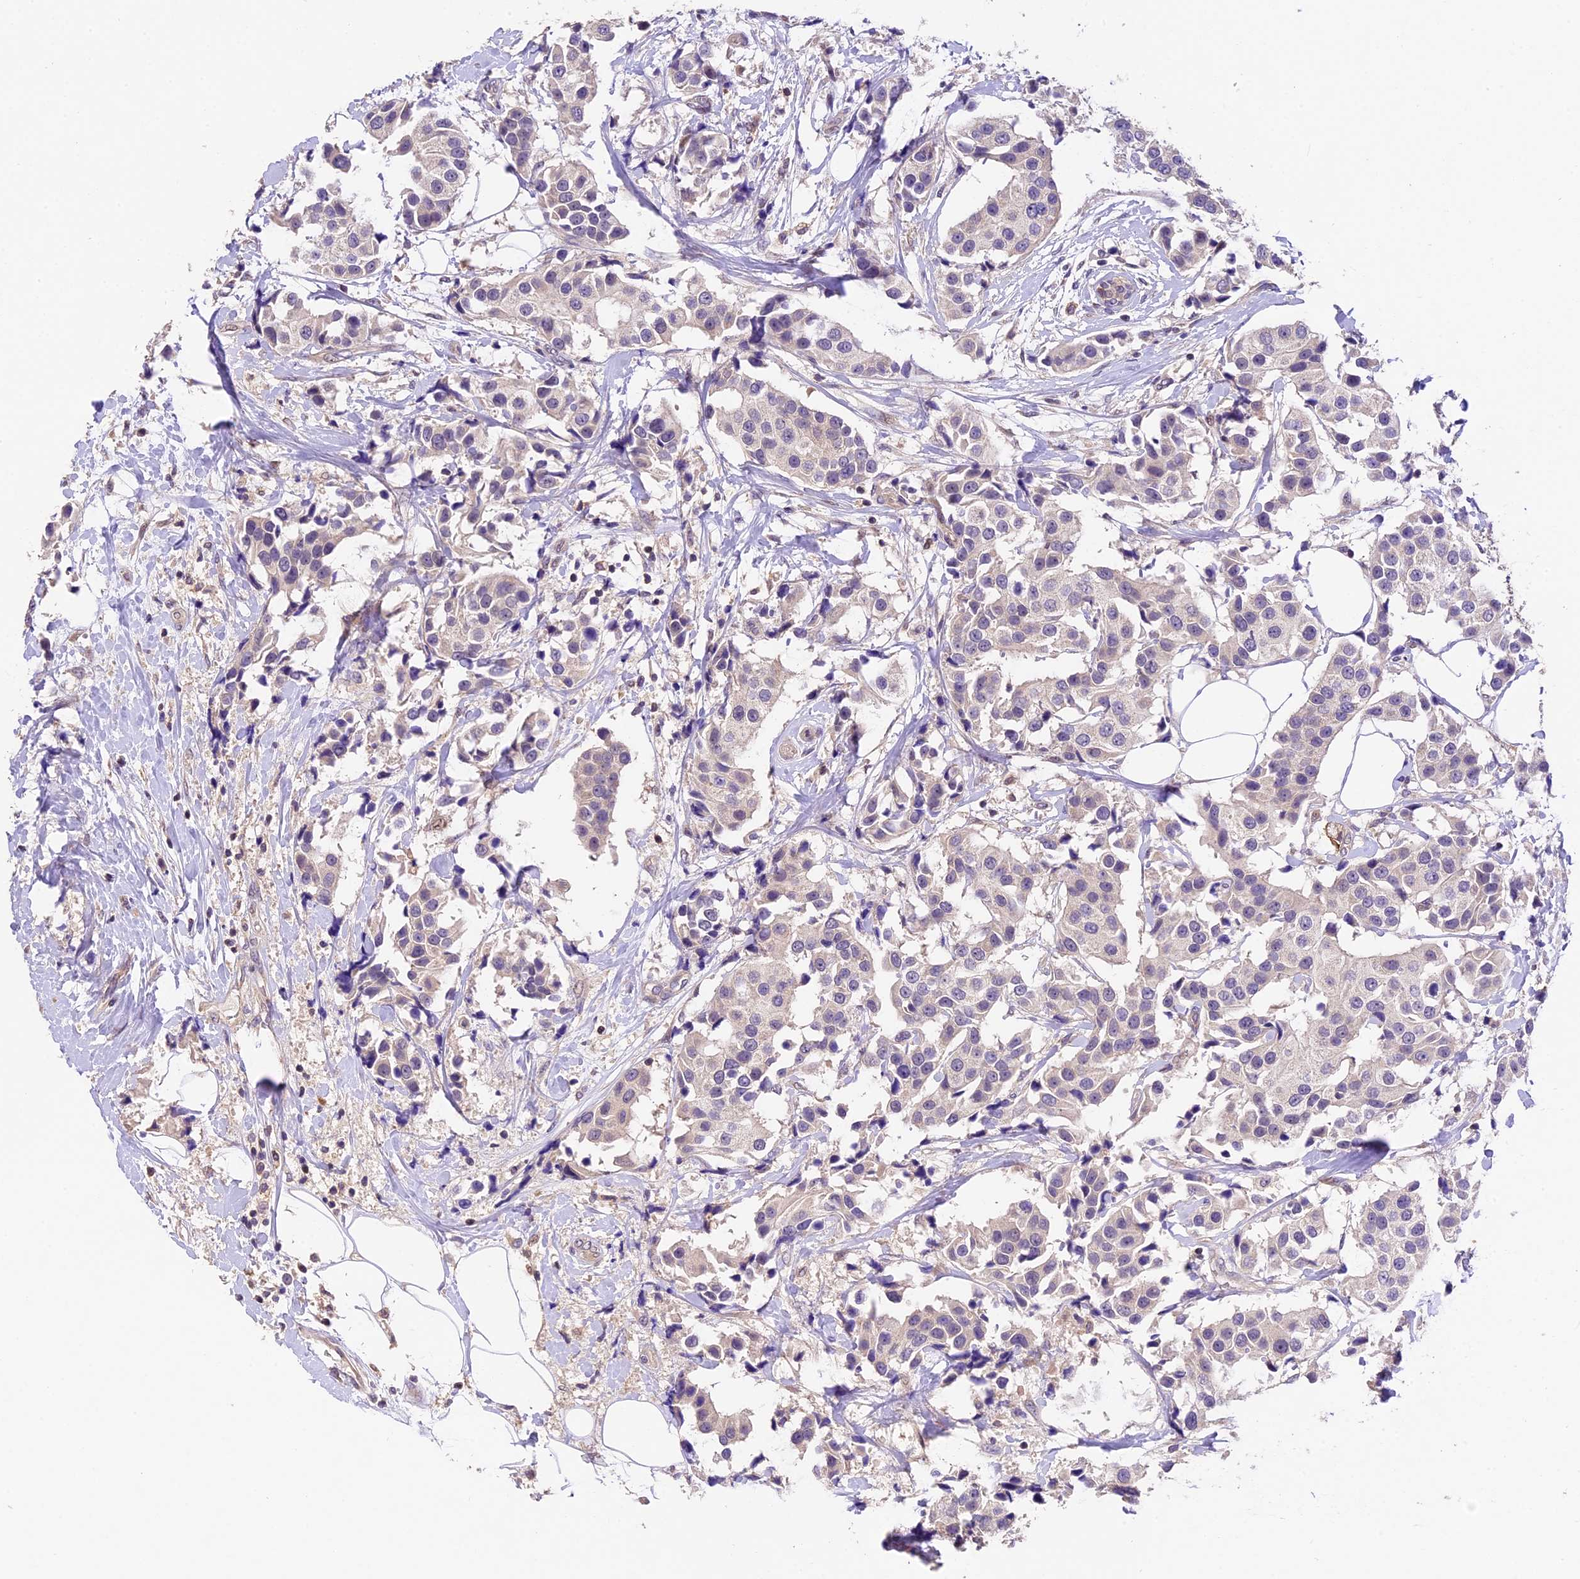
{"staining": {"intensity": "weak", "quantity": "<25%", "location": "cytoplasmic/membranous"}, "tissue": "breast cancer", "cell_type": "Tumor cells", "image_type": "cancer", "snomed": [{"axis": "morphology", "description": "Normal tissue, NOS"}, {"axis": "morphology", "description": "Duct carcinoma"}, {"axis": "topography", "description": "Breast"}], "caption": "Histopathology image shows no protein staining in tumor cells of breast infiltrating ductal carcinoma tissue. (DAB immunohistochemistry (IHC), high magnification).", "gene": "DGKH", "patient": {"sex": "female", "age": 39}}